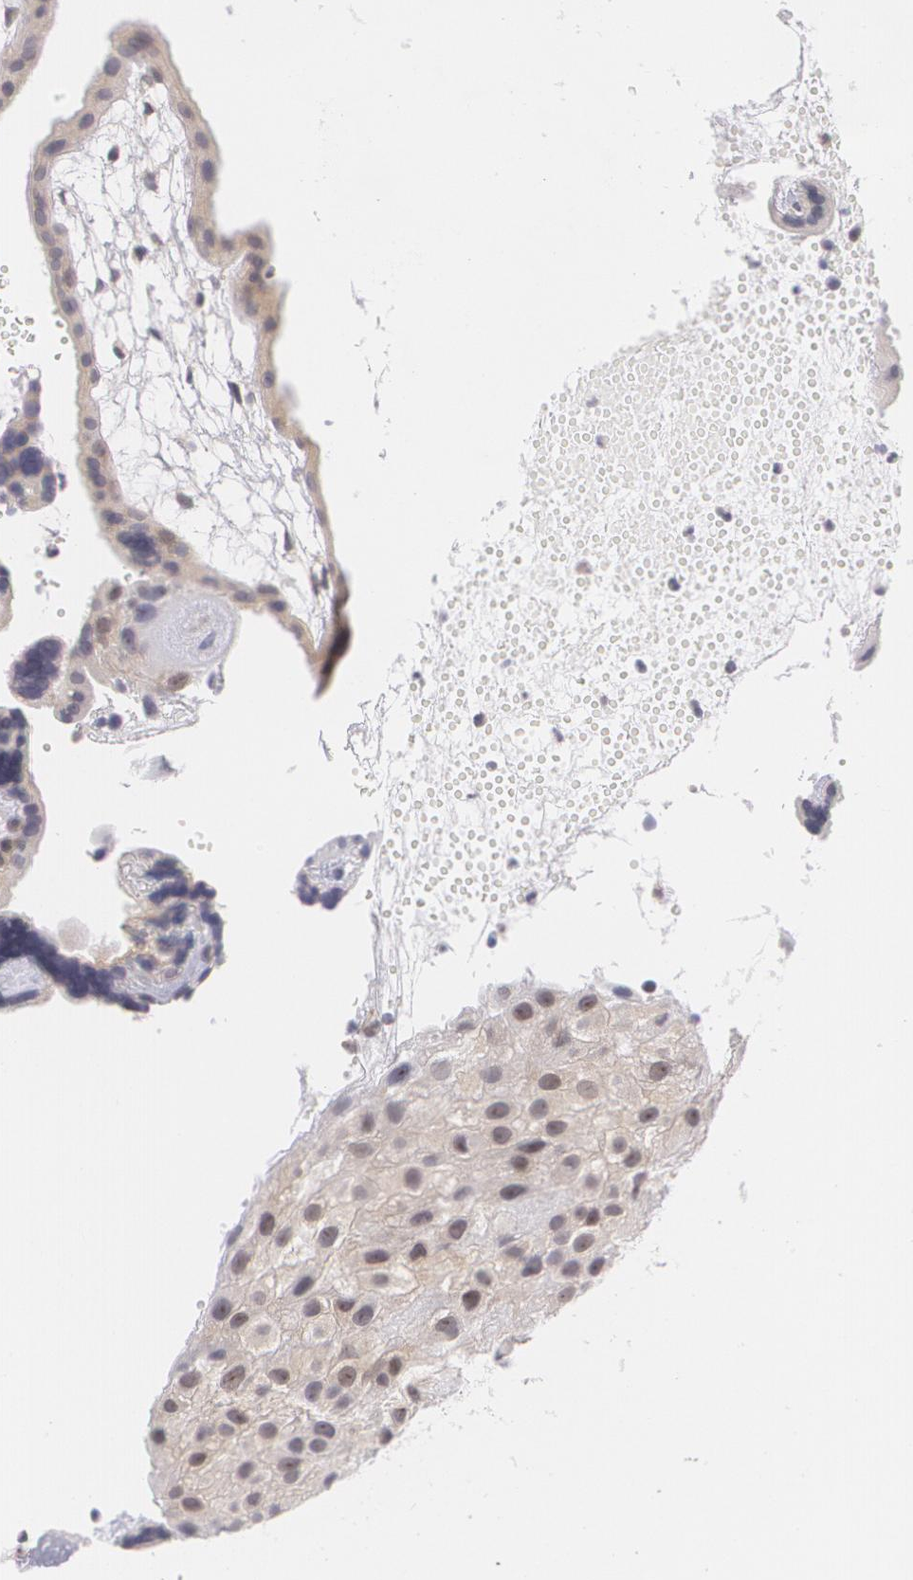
{"staining": {"intensity": "negative", "quantity": "none", "location": "none"}, "tissue": "placenta", "cell_type": "Decidual cells", "image_type": "normal", "snomed": [{"axis": "morphology", "description": "Normal tissue, NOS"}, {"axis": "topography", "description": "Placenta"}], "caption": "Image shows no significant protein expression in decidual cells of benign placenta. (DAB immunohistochemistry (IHC), high magnification).", "gene": "BCL10", "patient": {"sex": "female", "age": 32}}